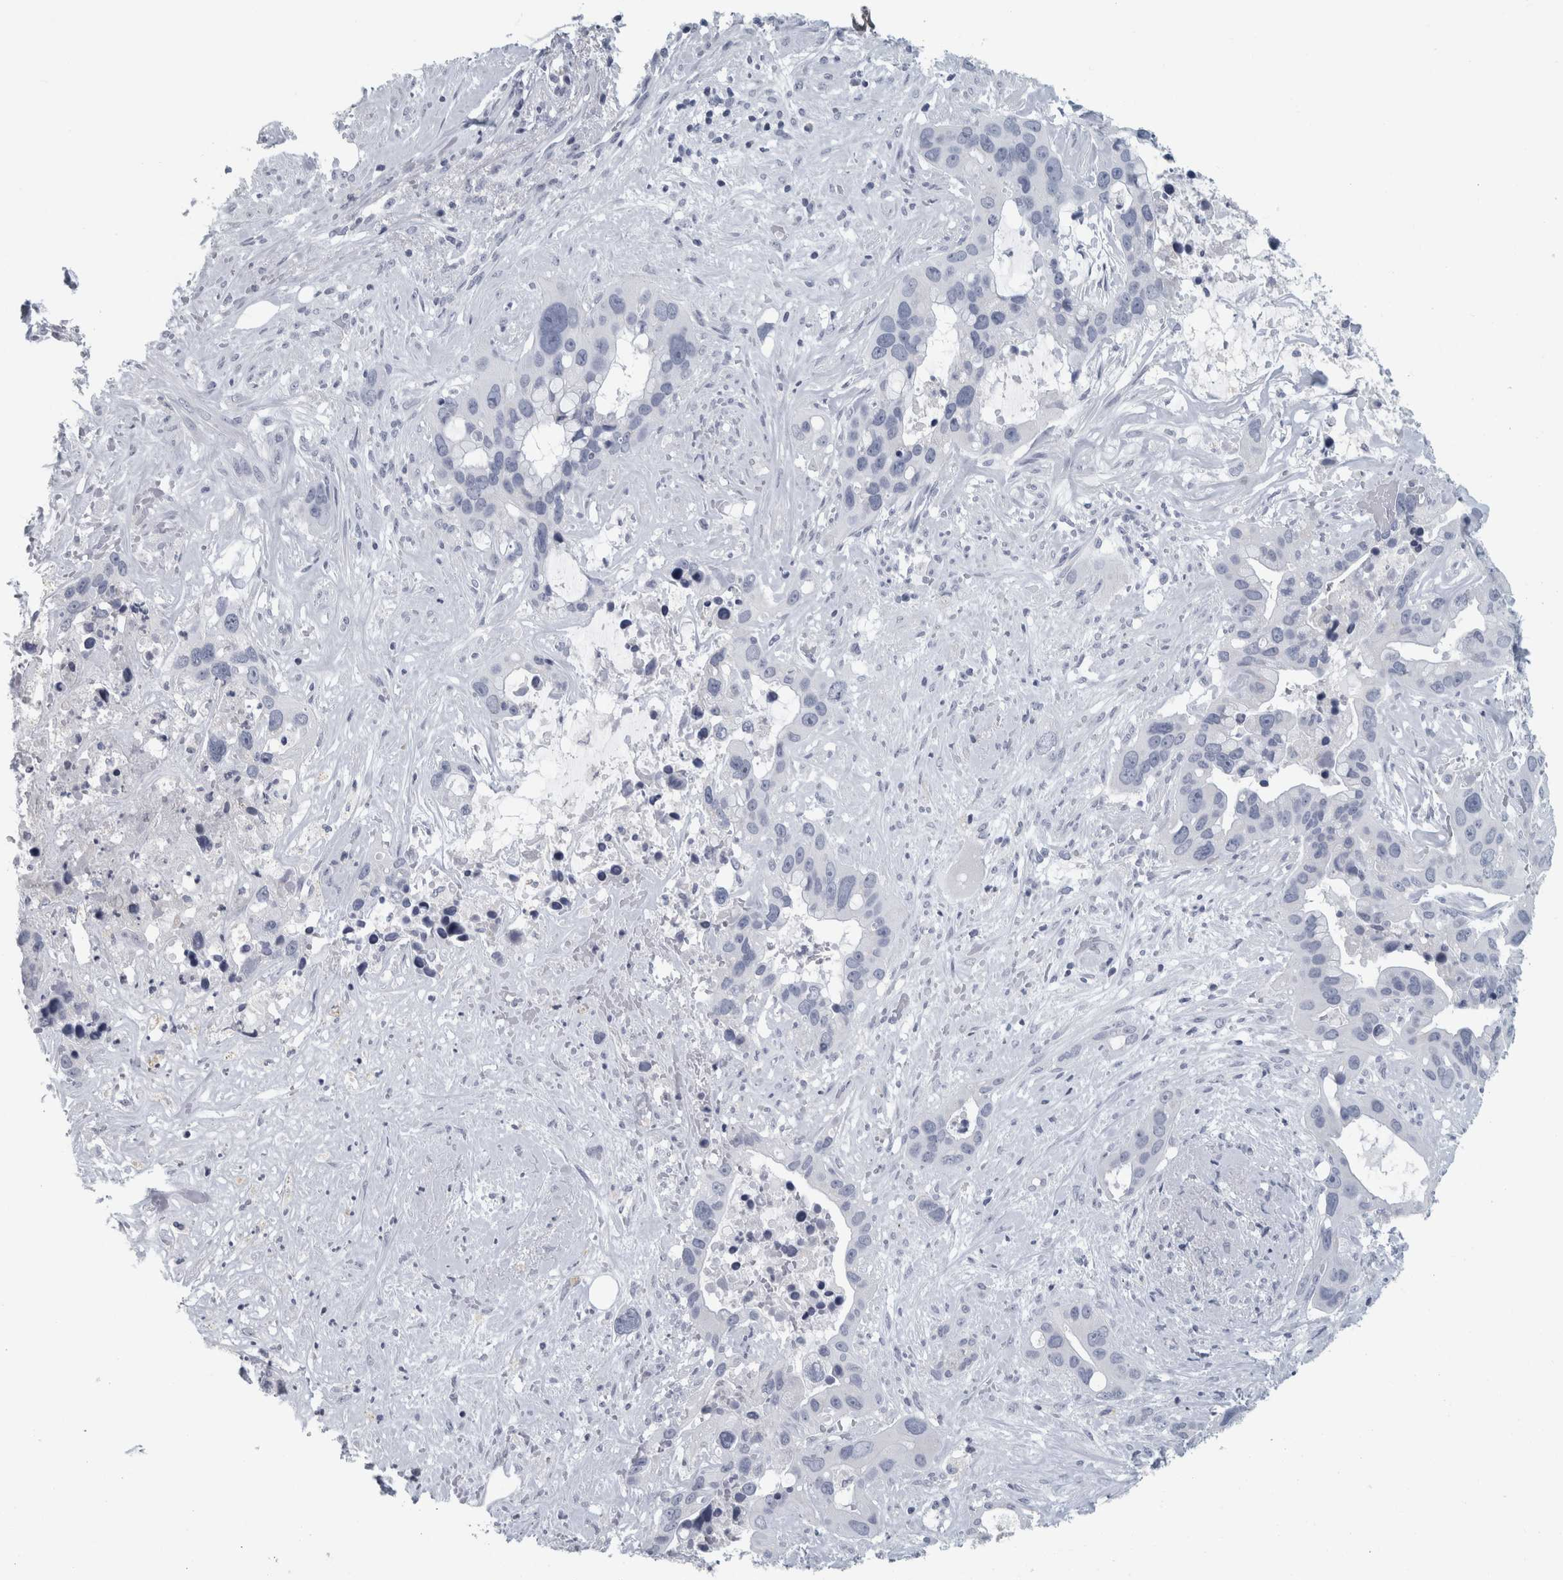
{"staining": {"intensity": "negative", "quantity": "none", "location": "none"}, "tissue": "liver cancer", "cell_type": "Tumor cells", "image_type": "cancer", "snomed": [{"axis": "morphology", "description": "Cholangiocarcinoma"}, {"axis": "topography", "description": "Liver"}], "caption": "This is an IHC histopathology image of liver cancer. There is no staining in tumor cells.", "gene": "CPE", "patient": {"sex": "female", "age": 65}}